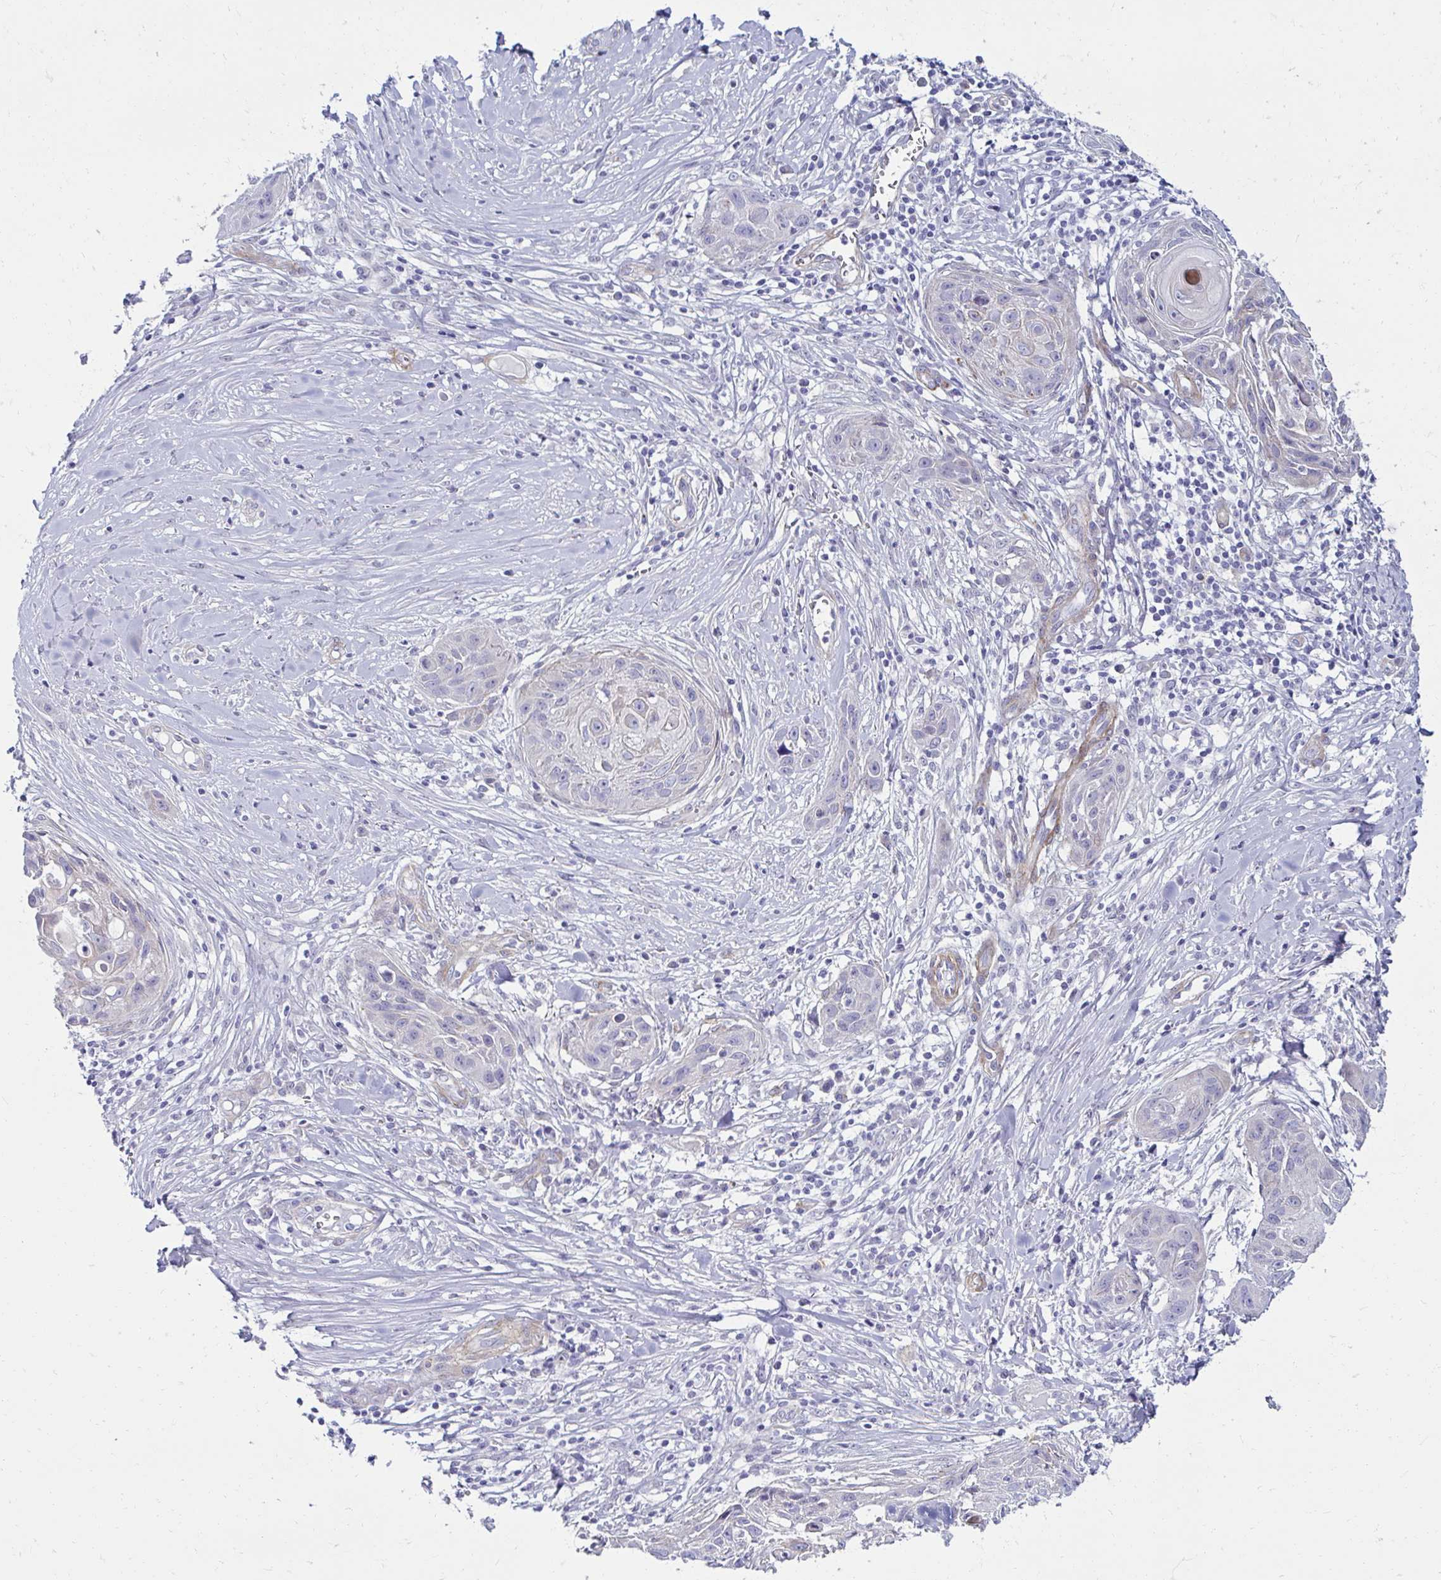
{"staining": {"intensity": "negative", "quantity": "none", "location": "none"}, "tissue": "skin cancer", "cell_type": "Tumor cells", "image_type": "cancer", "snomed": [{"axis": "morphology", "description": "Squamous cell carcinoma, NOS"}, {"axis": "topography", "description": "Skin"}, {"axis": "topography", "description": "Vulva"}], "caption": "Image shows no protein positivity in tumor cells of squamous cell carcinoma (skin) tissue.", "gene": "ANKRD62", "patient": {"sex": "female", "age": 83}}